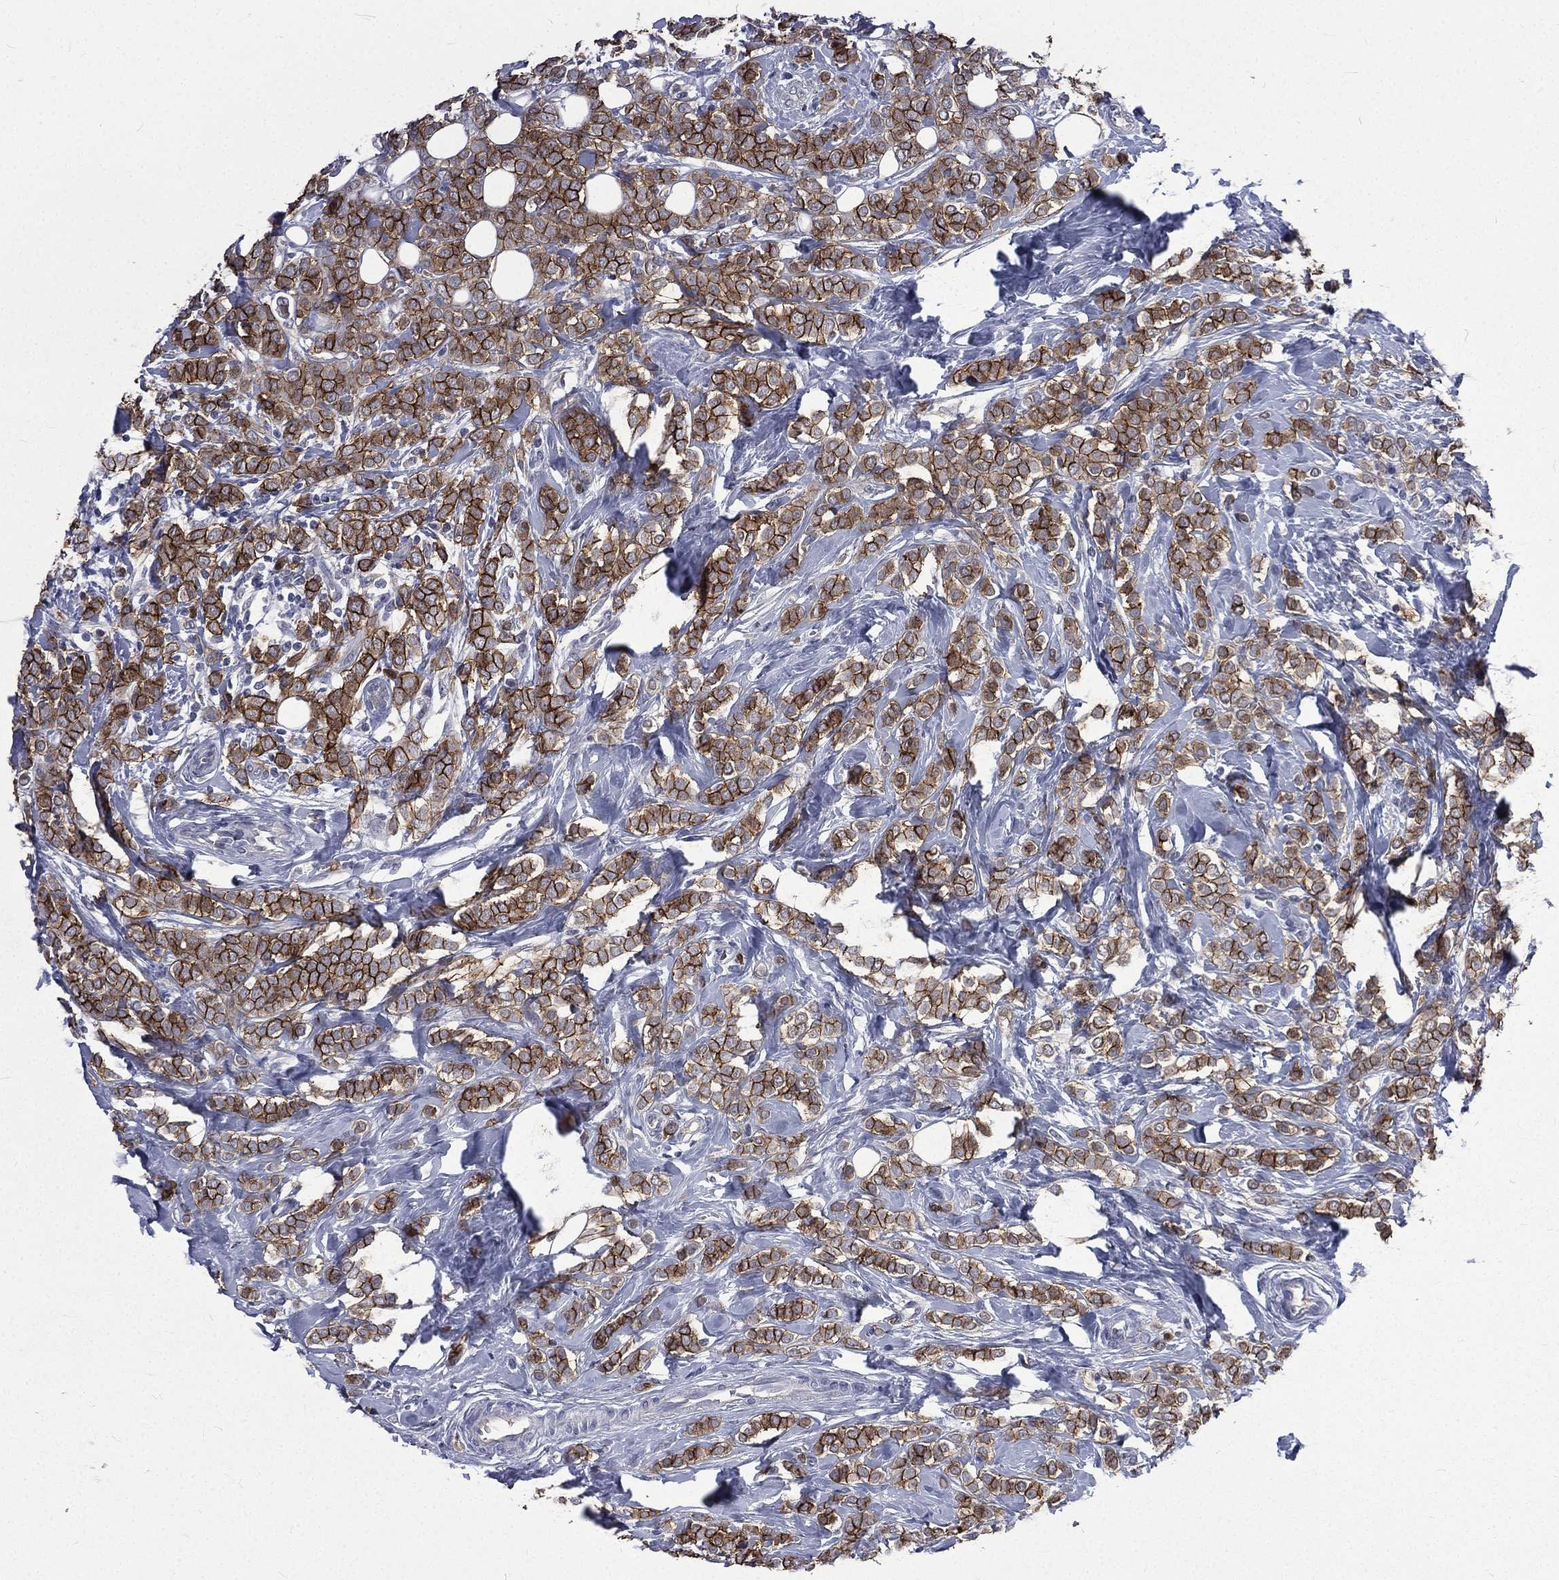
{"staining": {"intensity": "strong", "quantity": ">75%", "location": "cytoplasmic/membranous"}, "tissue": "breast cancer", "cell_type": "Tumor cells", "image_type": "cancer", "snomed": [{"axis": "morphology", "description": "Lobular carcinoma"}, {"axis": "topography", "description": "Breast"}], "caption": "Breast cancer (lobular carcinoma) stained with a protein marker exhibits strong staining in tumor cells.", "gene": "CA12", "patient": {"sex": "female", "age": 49}}